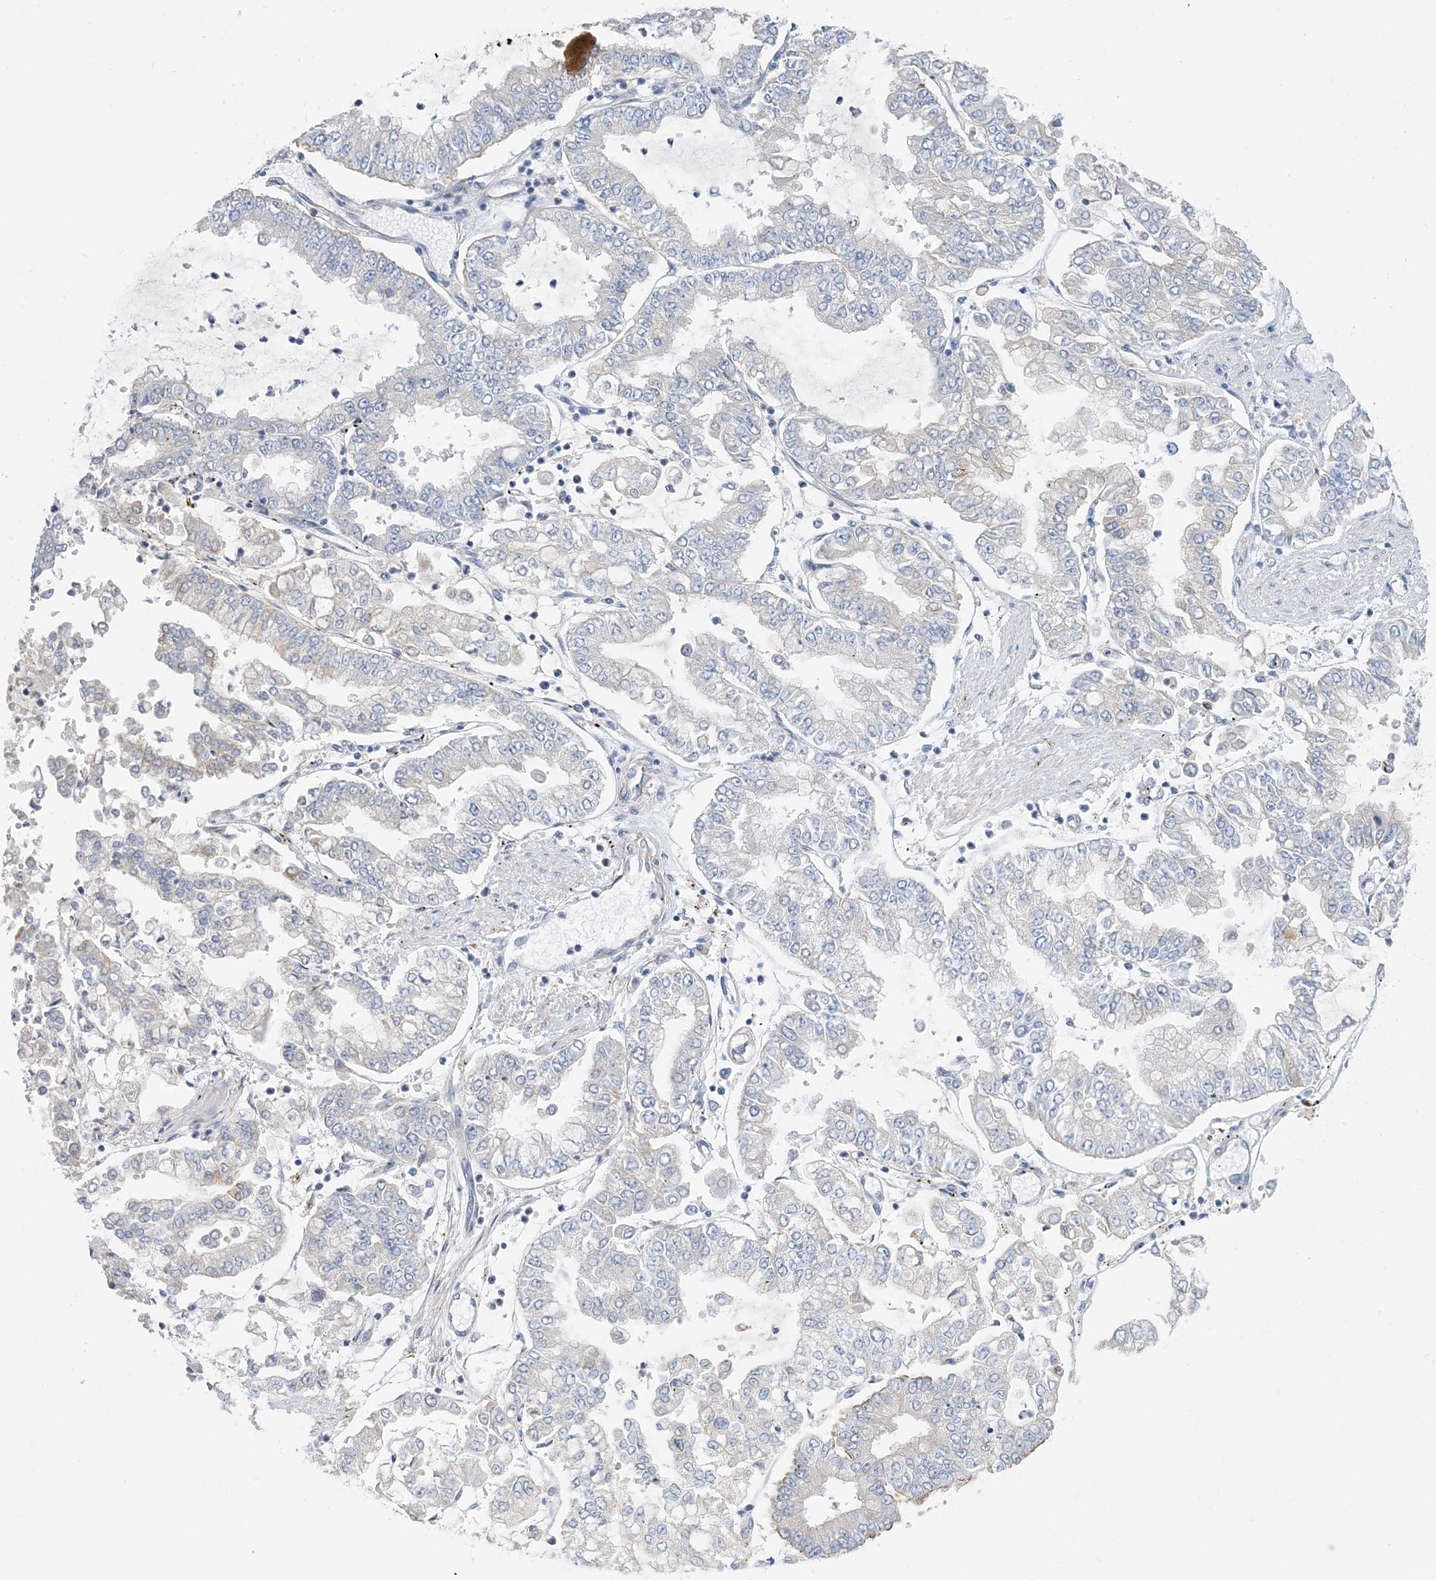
{"staining": {"intensity": "negative", "quantity": "none", "location": "none"}, "tissue": "stomach cancer", "cell_type": "Tumor cells", "image_type": "cancer", "snomed": [{"axis": "morphology", "description": "Adenocarcinoma, NOS"}, {"axis": "topography", "description": "Stomach"}], "caption": "An image of adenocarcinoma (stomach) stained for a protein shows no brown staining in tumor cells.", "gene": "ZCCHC18", "patient": {"sex": "male", "age": 76}}